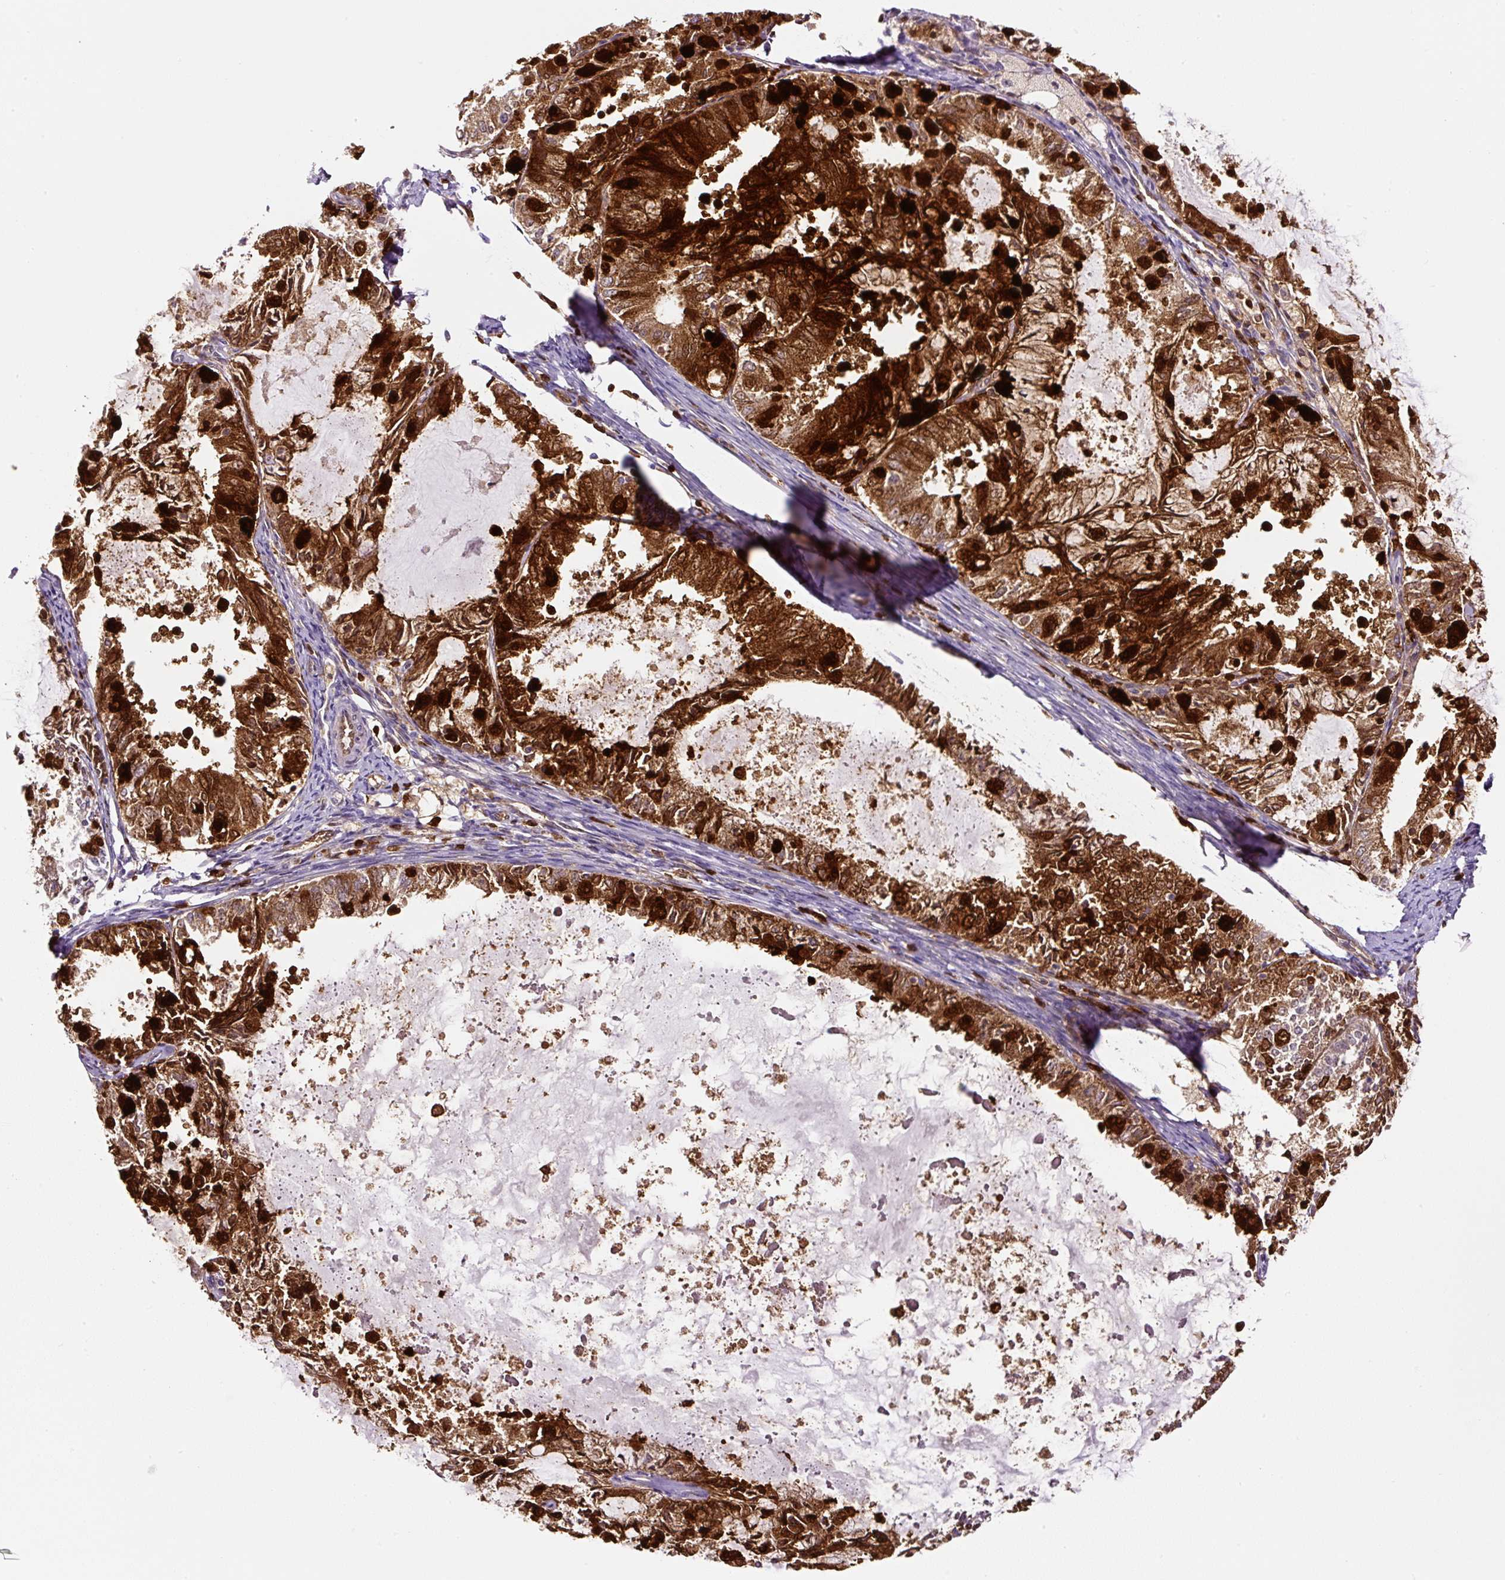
{"staining": {"intensity": "strong", "quantity": ">75%", "location": "cytoplasmic/membranous,nuclear"}, "tissue": "endometrial cancer", "cell_type": "Tumor cells", "image_type": "cancer", "snomed": [{"axis": "morphology", "description": "Adenocarcinoma, NOS"}, {"axis": "topography", "description": "Endometrium"}], "caption": "Endometrial adenocarcinoma was stained to show a protein in brown. There is high levels of strong cytoplasmic/membranous and nuclear positivity in about >75% of tumor cells.", "gene": "ANXA1", "patient": {"sex": "female", "age": 57}}